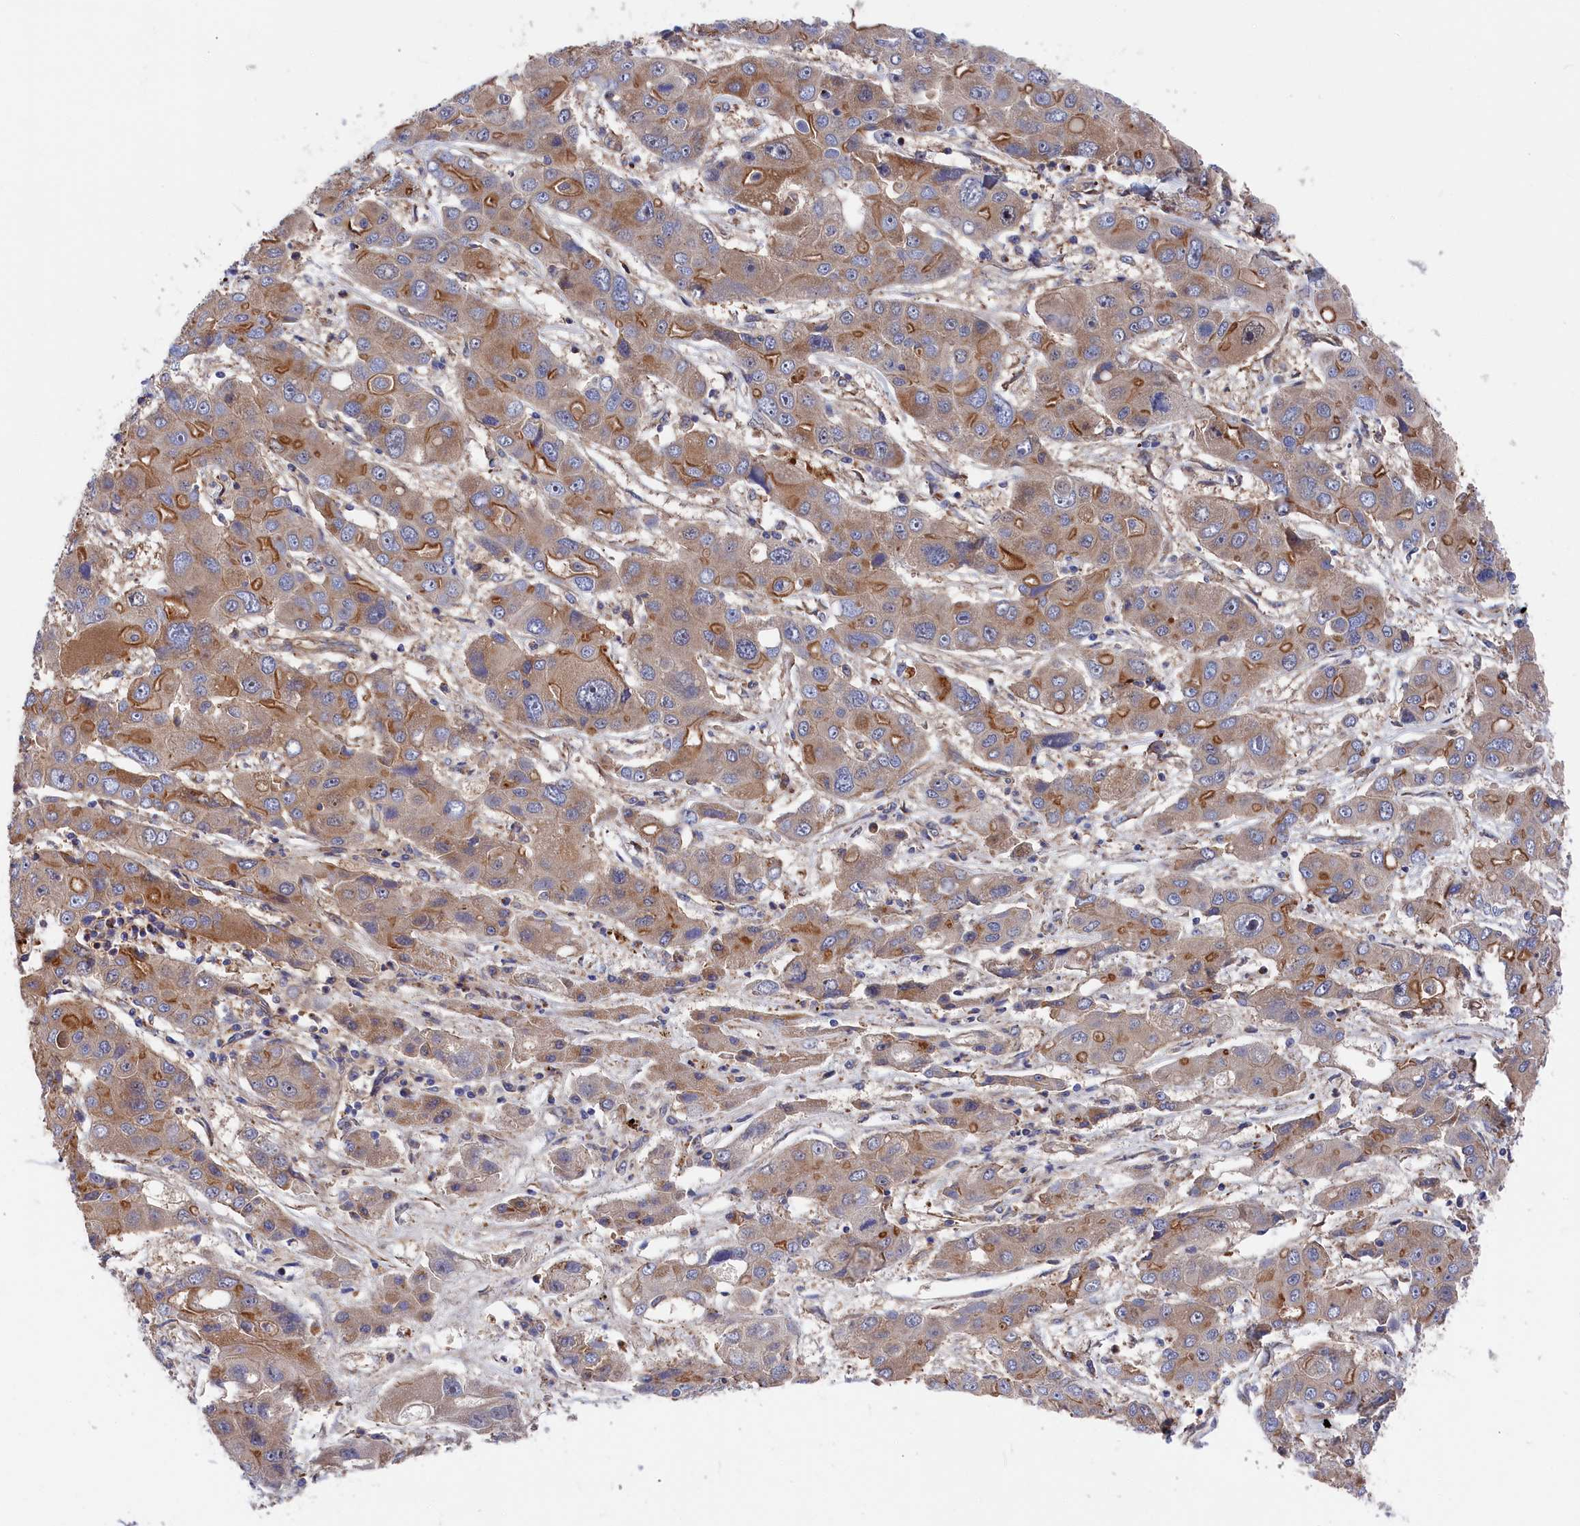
{"staining": {"intensity": "moderate", "quantity": "25%-75%", "location": "cytoplasmic/membranous"}, "tissue": "liver cancer", "cell_type": "Tumor cells", "image_type": "cancer", "snomed": [{"axis": "morphology", "description": "Cholangiocarcinoma"}, {"axis": "topography", "description": "Liver"}], "caption": "Protein analysis of cholangiocarcinoma (liver) tissue exhibits moderate cytoplasmic/membranous staining in approximately 25%-75% of tumor cells.", "gene": "LDHD", "patient": {"sex": "male", "age": 67}}